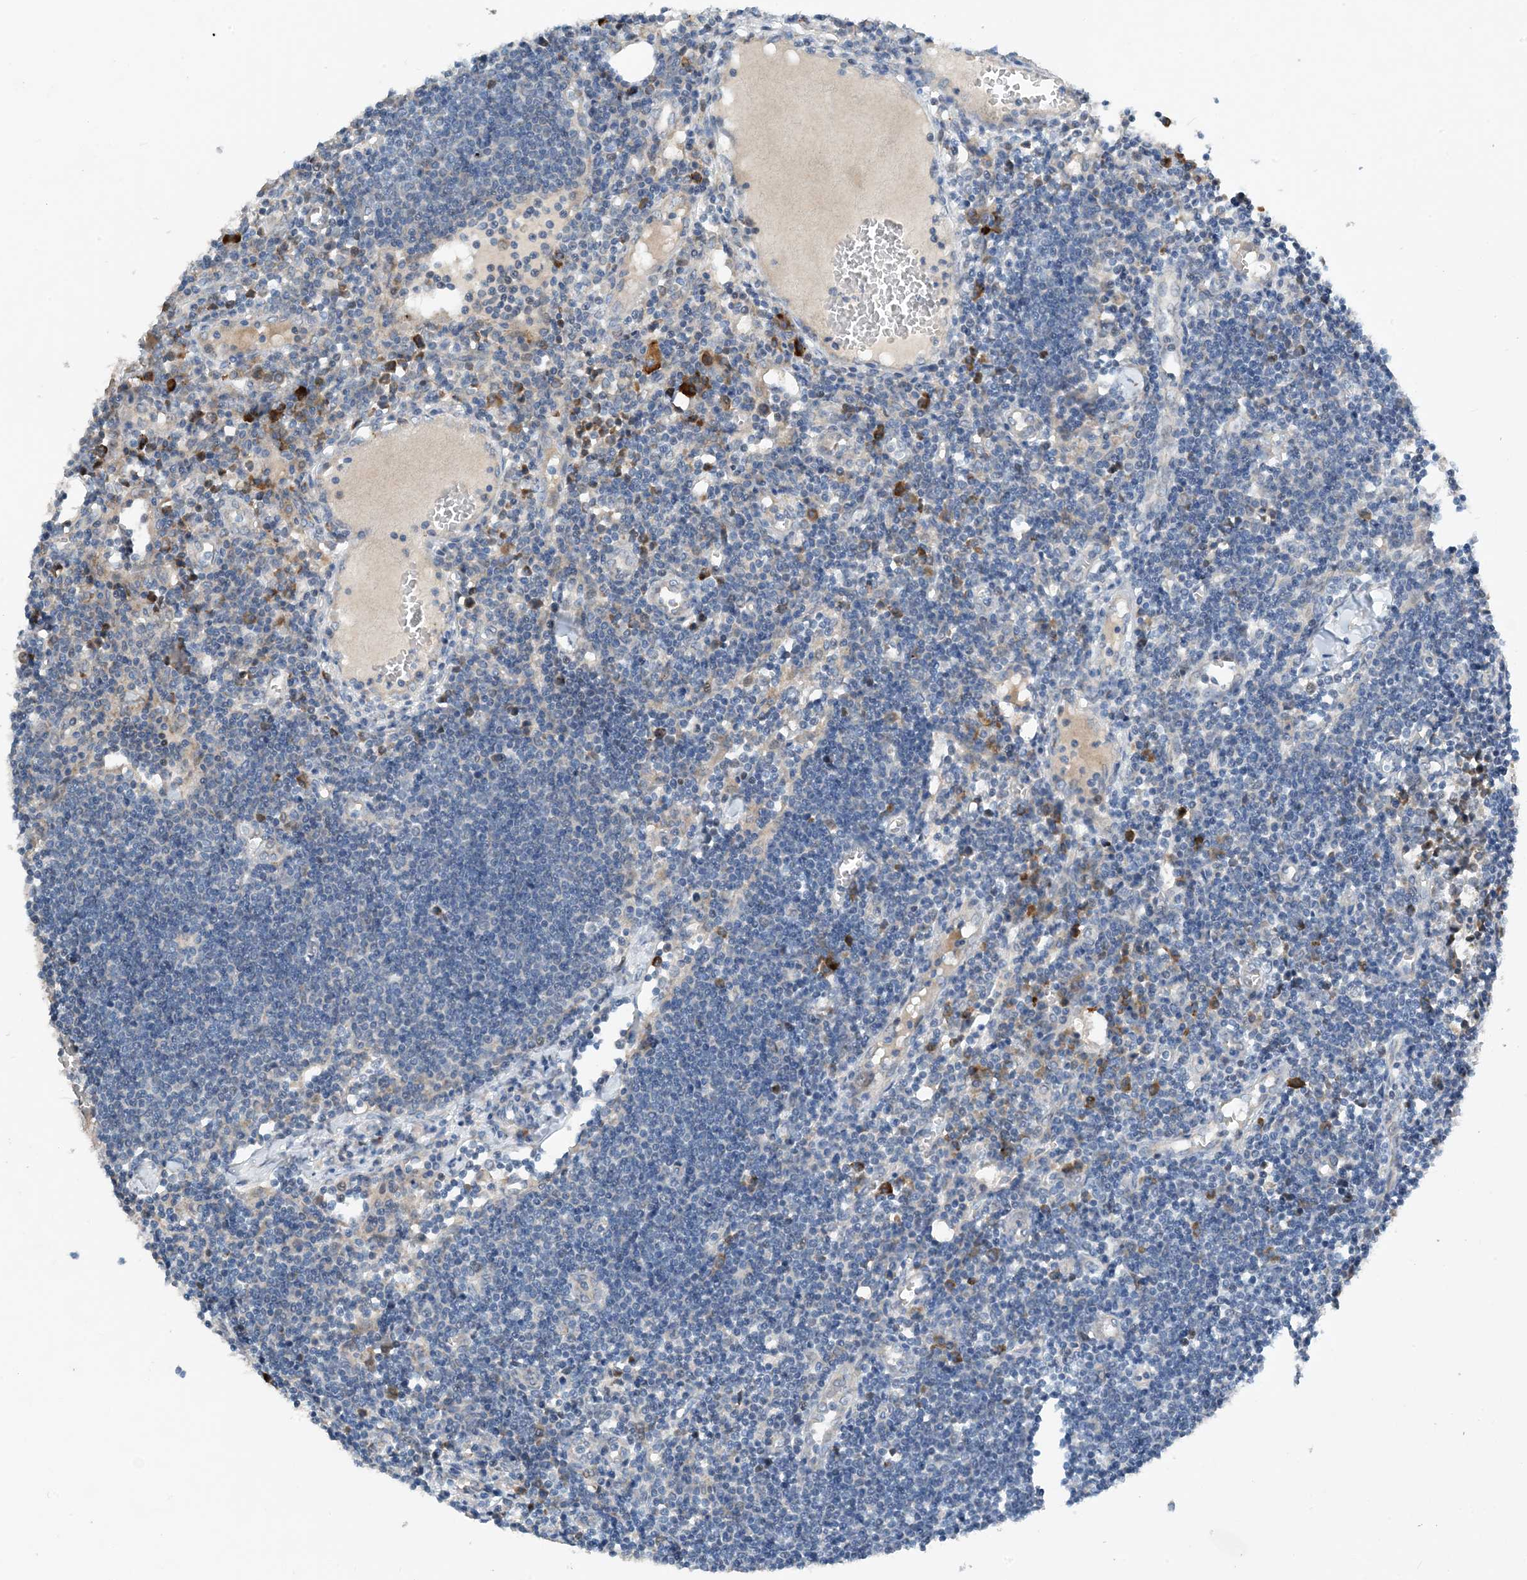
{"staining": {"intensity": "strong", "quantity": "<25%", "location": "cytoplasmic/membranous"}, "tissue": "lymph node", "cell_type": "Germinal center cells", "image_type": "normal", "snomed": [{"axis": "morphology", "description": "Normal tissue, NOS"}, {"axis": "morphology", "description": "Malignant melanoma, Metastatic site"}, {"axis": "topography", "description": "Lymph node"}], "caption": "Germinal center cells show strong cytoplasmic/membranous staining in about <25% of cells in normal lymph node.", "gene": "PHOSPHO2", "patient": {"sex": "male", "age": 41}}